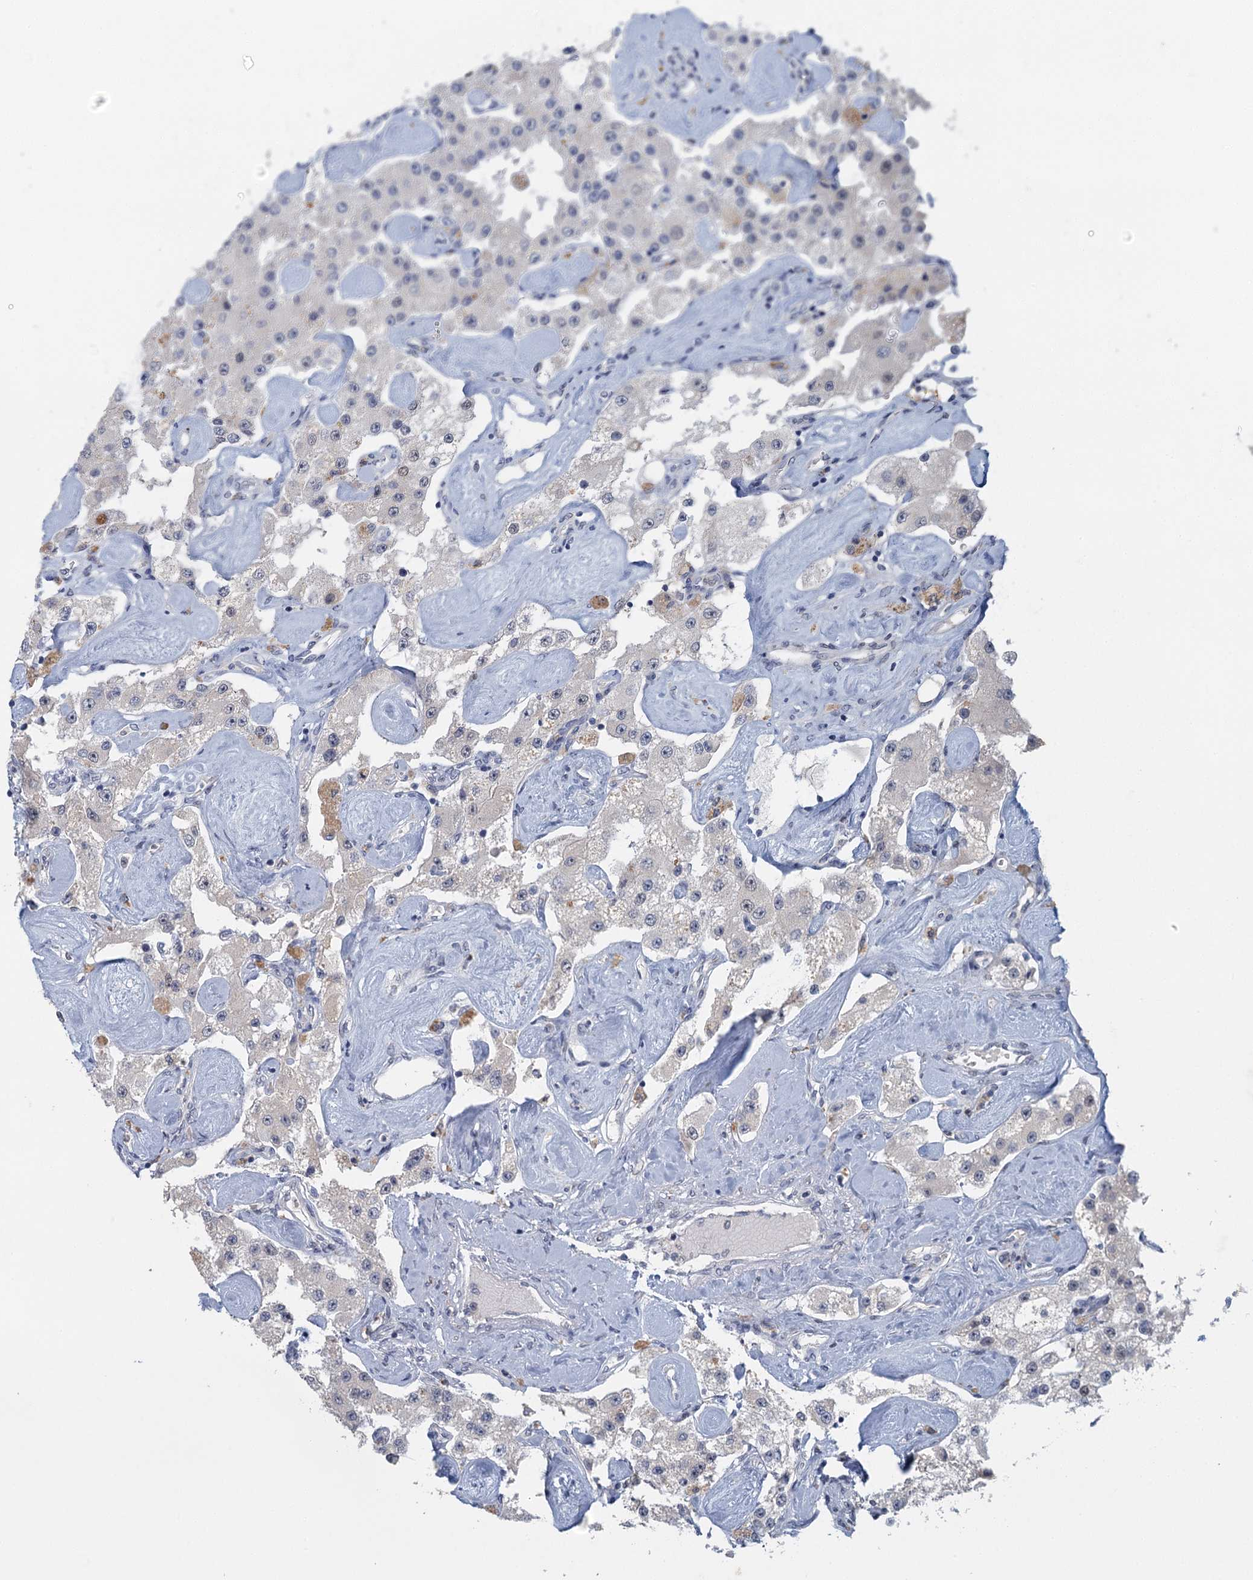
{"staining": {"intensity": "negative", "quantity": "none", "location": "none"}, "tissue": "carcinoid", "cell_type": "Tumor cells", "image_type": "cancer", "snomed": [{"axis": "morphology", "description": "Carcinoid, malignant, NOS"}, {"axis": "topography", "description": "Pancreas"}], "caption": "Tumor cells show no significant expression in carcinoid. Brightfield microscopy of immunohistochemistry stained with DAB (3,3'-diaminobenzidine) (brown) and hematoxylin (blue), captured at high magnification.", "gene": "MYO7B", "patient": {"sex": "male", "age": 41}}